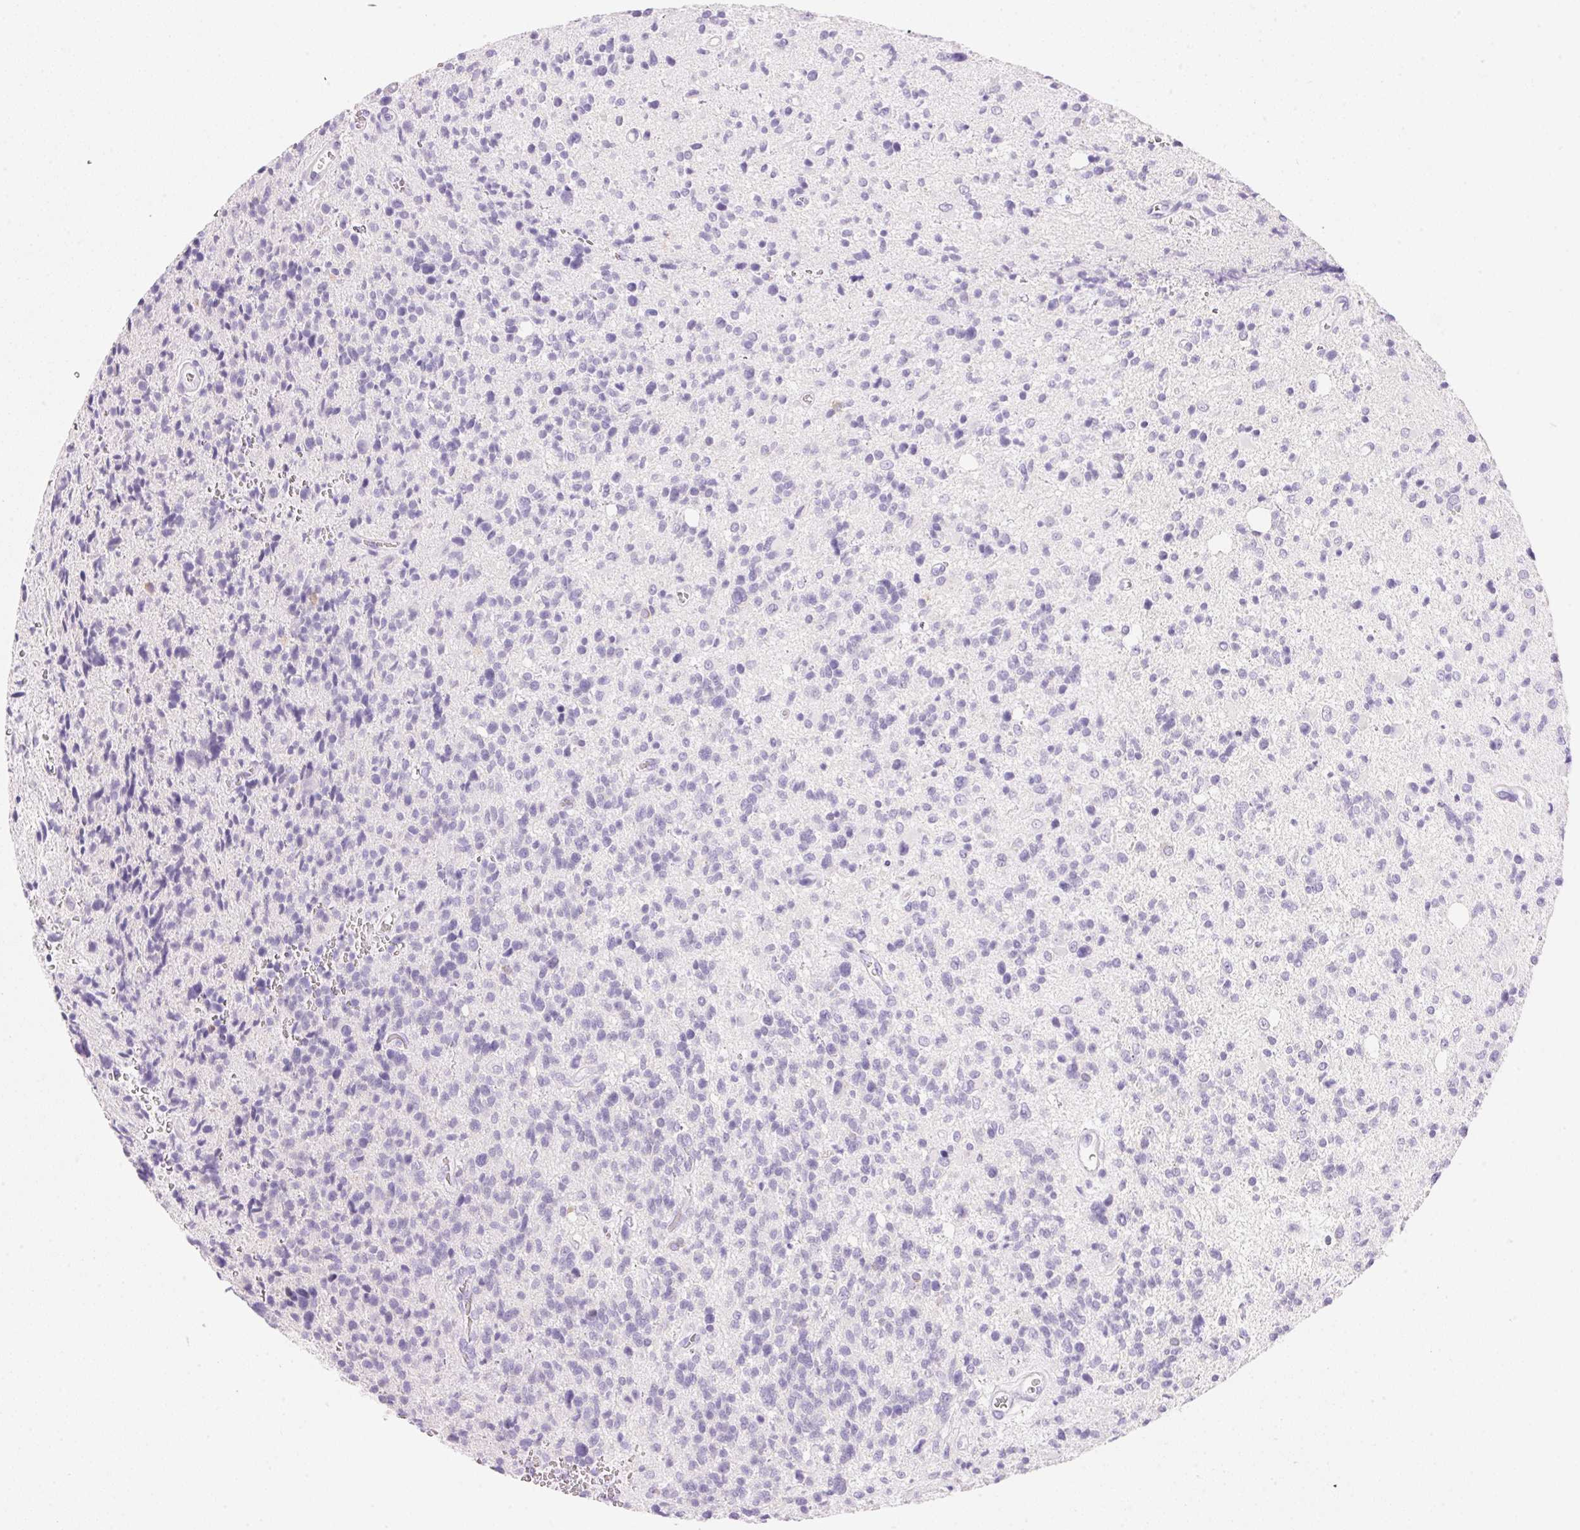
{"staining": {"intensity": "negative", "quantity": "none", "location": "none"}, "tissue": "glioma", "cell_type": "Tumor cells", "image_type": "cancer", "snomed": [{"axis": "morphology", "description": "Glioma, malignant, High grade"}, {"axis": "topography", "description": "Brain"}], "caption": "Immunohistochemical staining of malignant glioma (high-grade) demonstrates no significant positivity in tumor cells.", "gene": "DHCR24", "patient": {"sex": "male", "age": 29}}